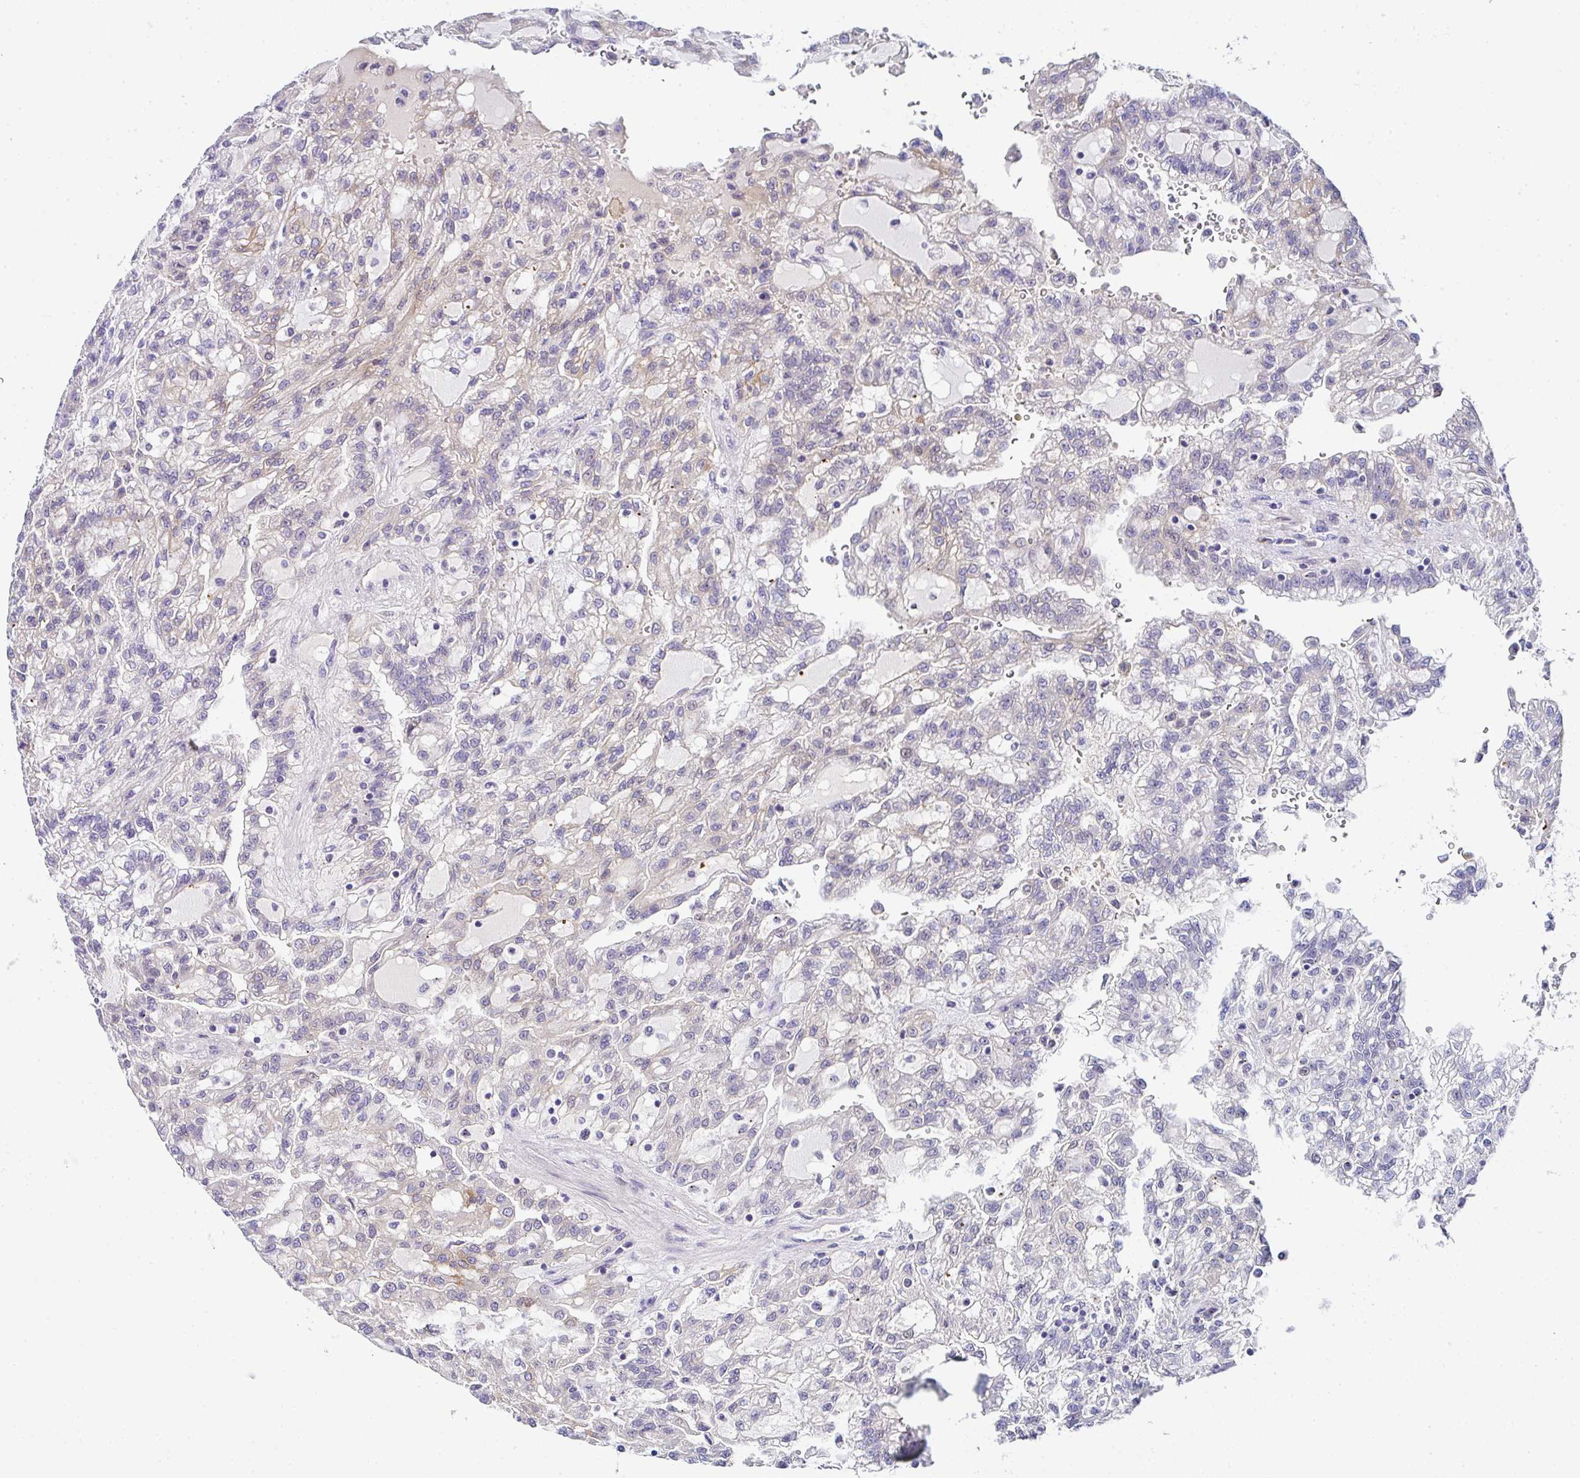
{"staining": {"intensity": "negative", "quantity": "none", "location": "none"}, "tissue": "renal cancer", "cell_type": "Tumor cells", "image_type": "cancer", "snomed": [{"axis": "morphology", "description": "Adenocarcinoma, NOS"}, {"axis": "topography", "description": "Kidney"}], "caption": "This micrograph is of adenocarcinoma (renal) stained with immunohistochemistry to label a protein in brown with the nuclei are counter-stained blue. There is no positivity in tumor cells.", "gene": "PPFIA4", "patient": {"sex": "male", "age": 63}}